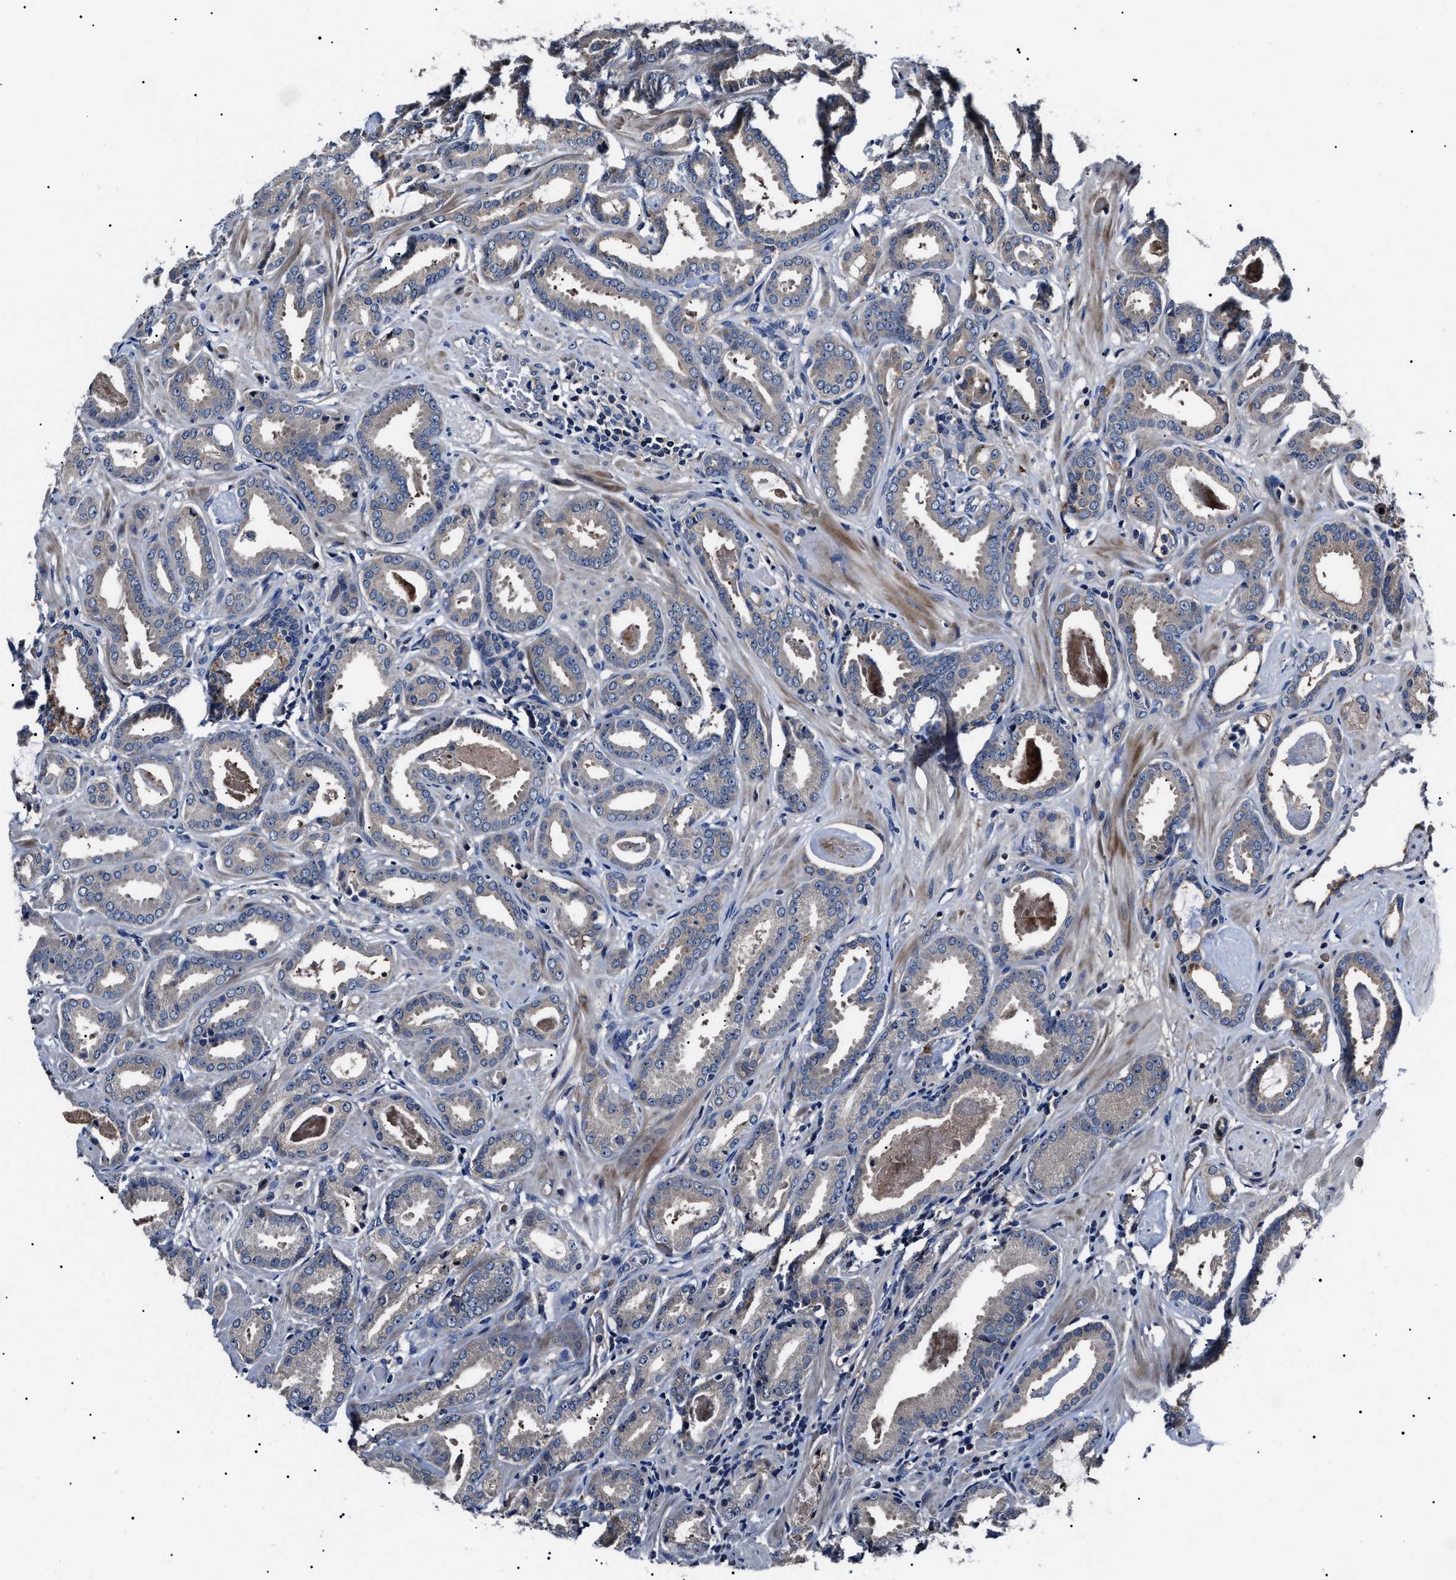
{"staining": {"intensity": "negative", "quantity": "none", "location": "none"}, "tissue": "prostate cancer", "cell_type": "Tumor cells", "image_type": "cancer", "snomed": [{"axis": "morphology", "description": "Adenocarcinoma, Low grade"}, {"axis": "topography", "description": "Prostate"}], "caption": "The image reveals no significant expression in tumor cells of prostate low-grade adenocarcinoma. The staining is performed using DAB brown chromogen with nuclei counter-stained in using hematoxylin.", "gene": "IFT81", "patient": {"sex": "male", "age": 53}}